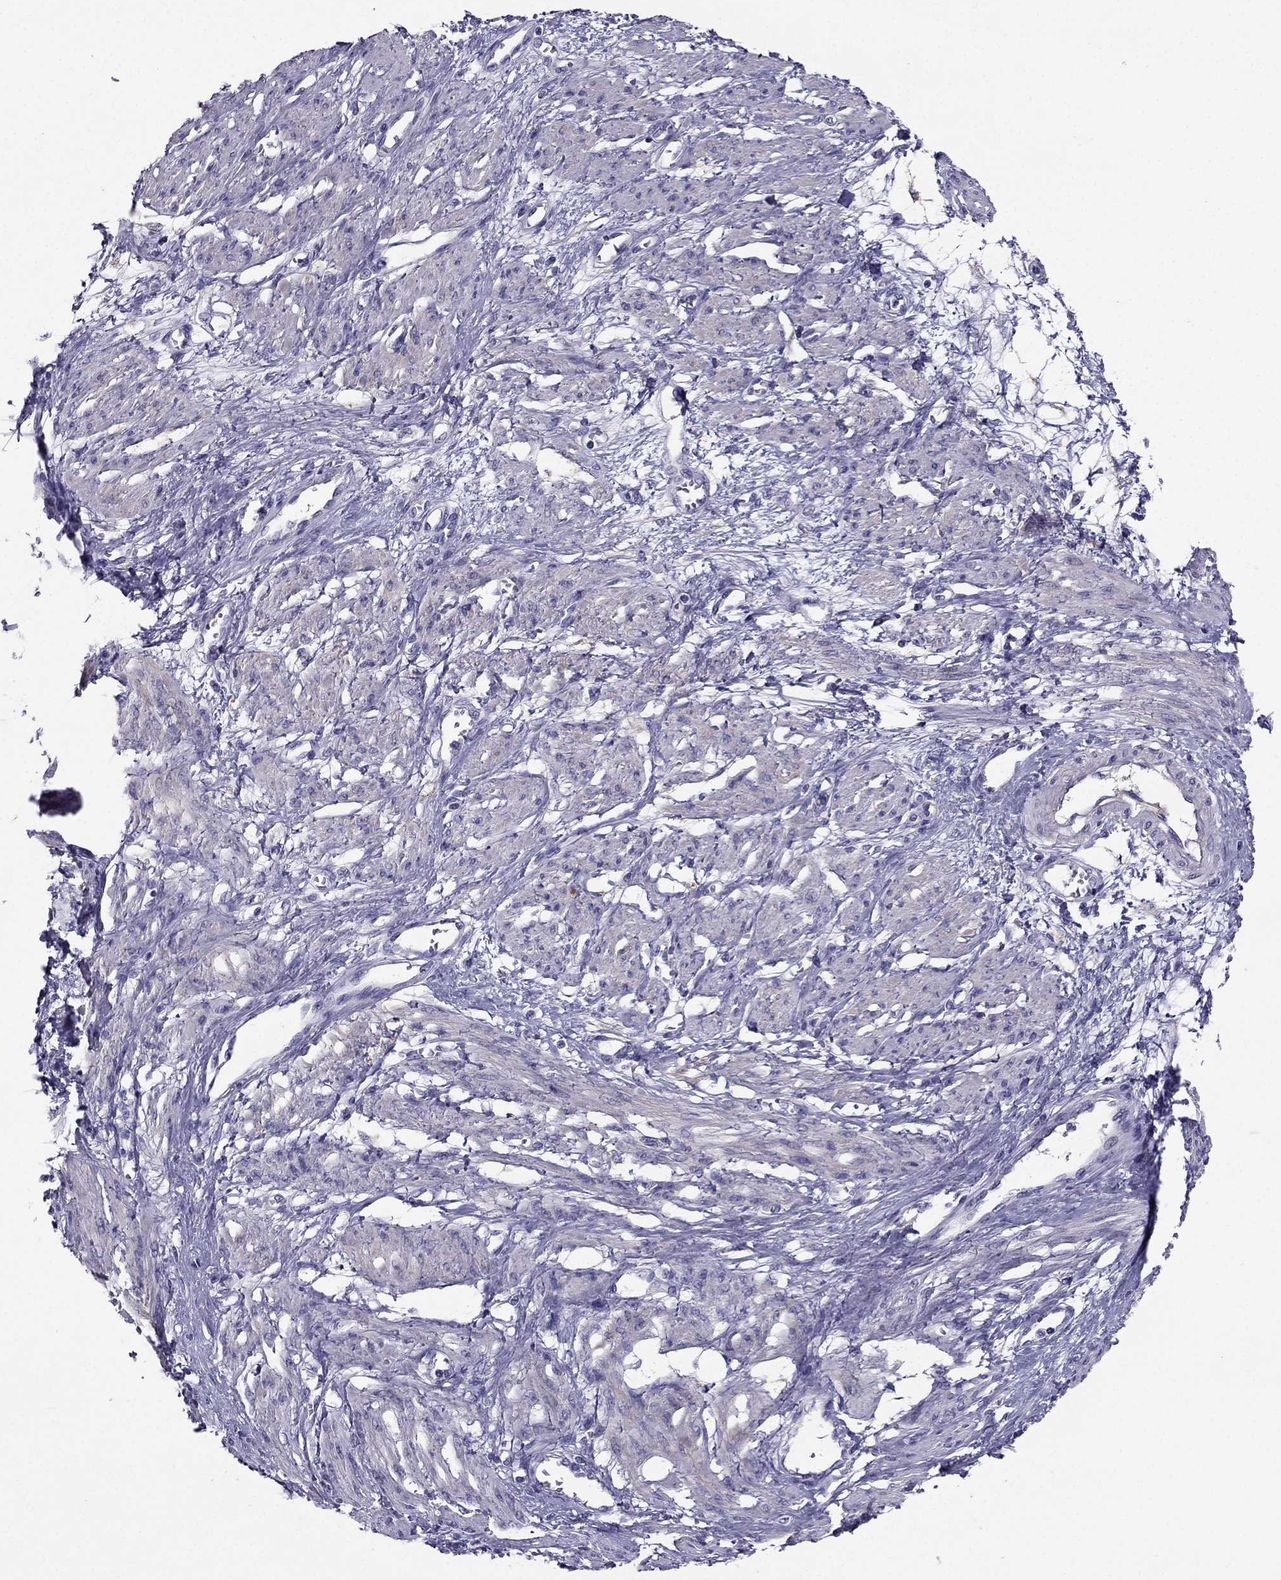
{"staining": {"intensity": "negative", "quantity": "none", "location": "none"}, "tissue": "smooth muscle", "cell_type": "Smooth muscle cells", "image_type": "normal", "snomed": [{"axis": "morphology", "description": "Normal tissue, NOS"}, {"axis": "topography", "description": "Smooth muscle"}, {"axis": "topography", "description": "Uterus"}], "caption": "Immunohistochemistry of unremarkable human smooth muscle displays no staining in smooth muscle cells.", "gene": "SYT5", "patient": {"sex": "female", "age": 39}}